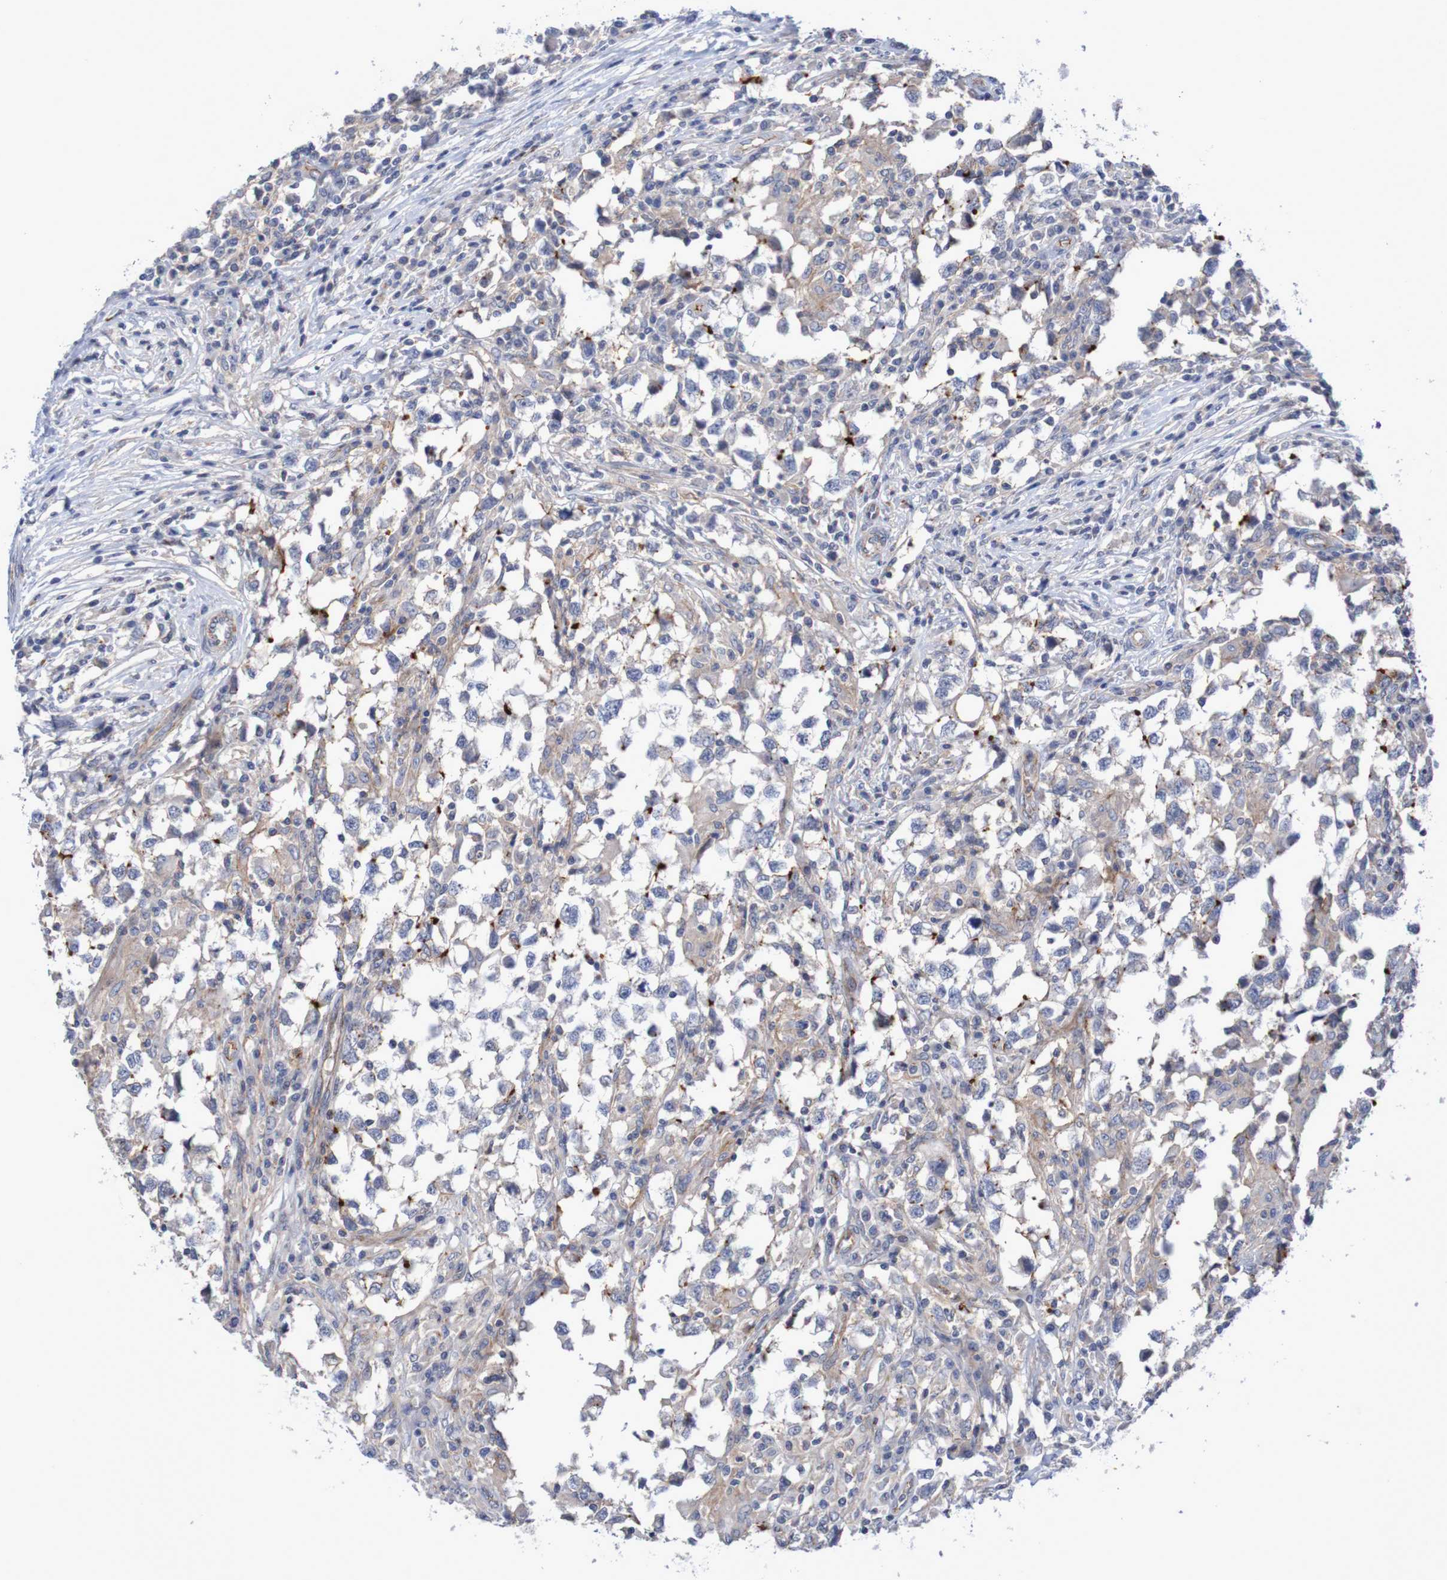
{"staining": {"intensity": "negative", "quantity": "none", "location": "none"}, "tissue": "testis cancer", "cell_type": "Tumor cells", "image_type": "cancer", "snomed": [{"axis": "morphology", "description": "Carcinoma, Embryonal, NOS"}, {"axis": "topography", "description": "Testis"}], "caption": "IHC histopathology image of neoplastic tissue: embryonal carcinoma (testis) stained with DAB (3,3'-diaminobenzidine) displays no significant protein staining in tumor cells. (Immunohistochemistry, brightfield microscopy, high magnification).", "gene": "NECTIN2", "patient": {"sex": "male", "age": 21}}